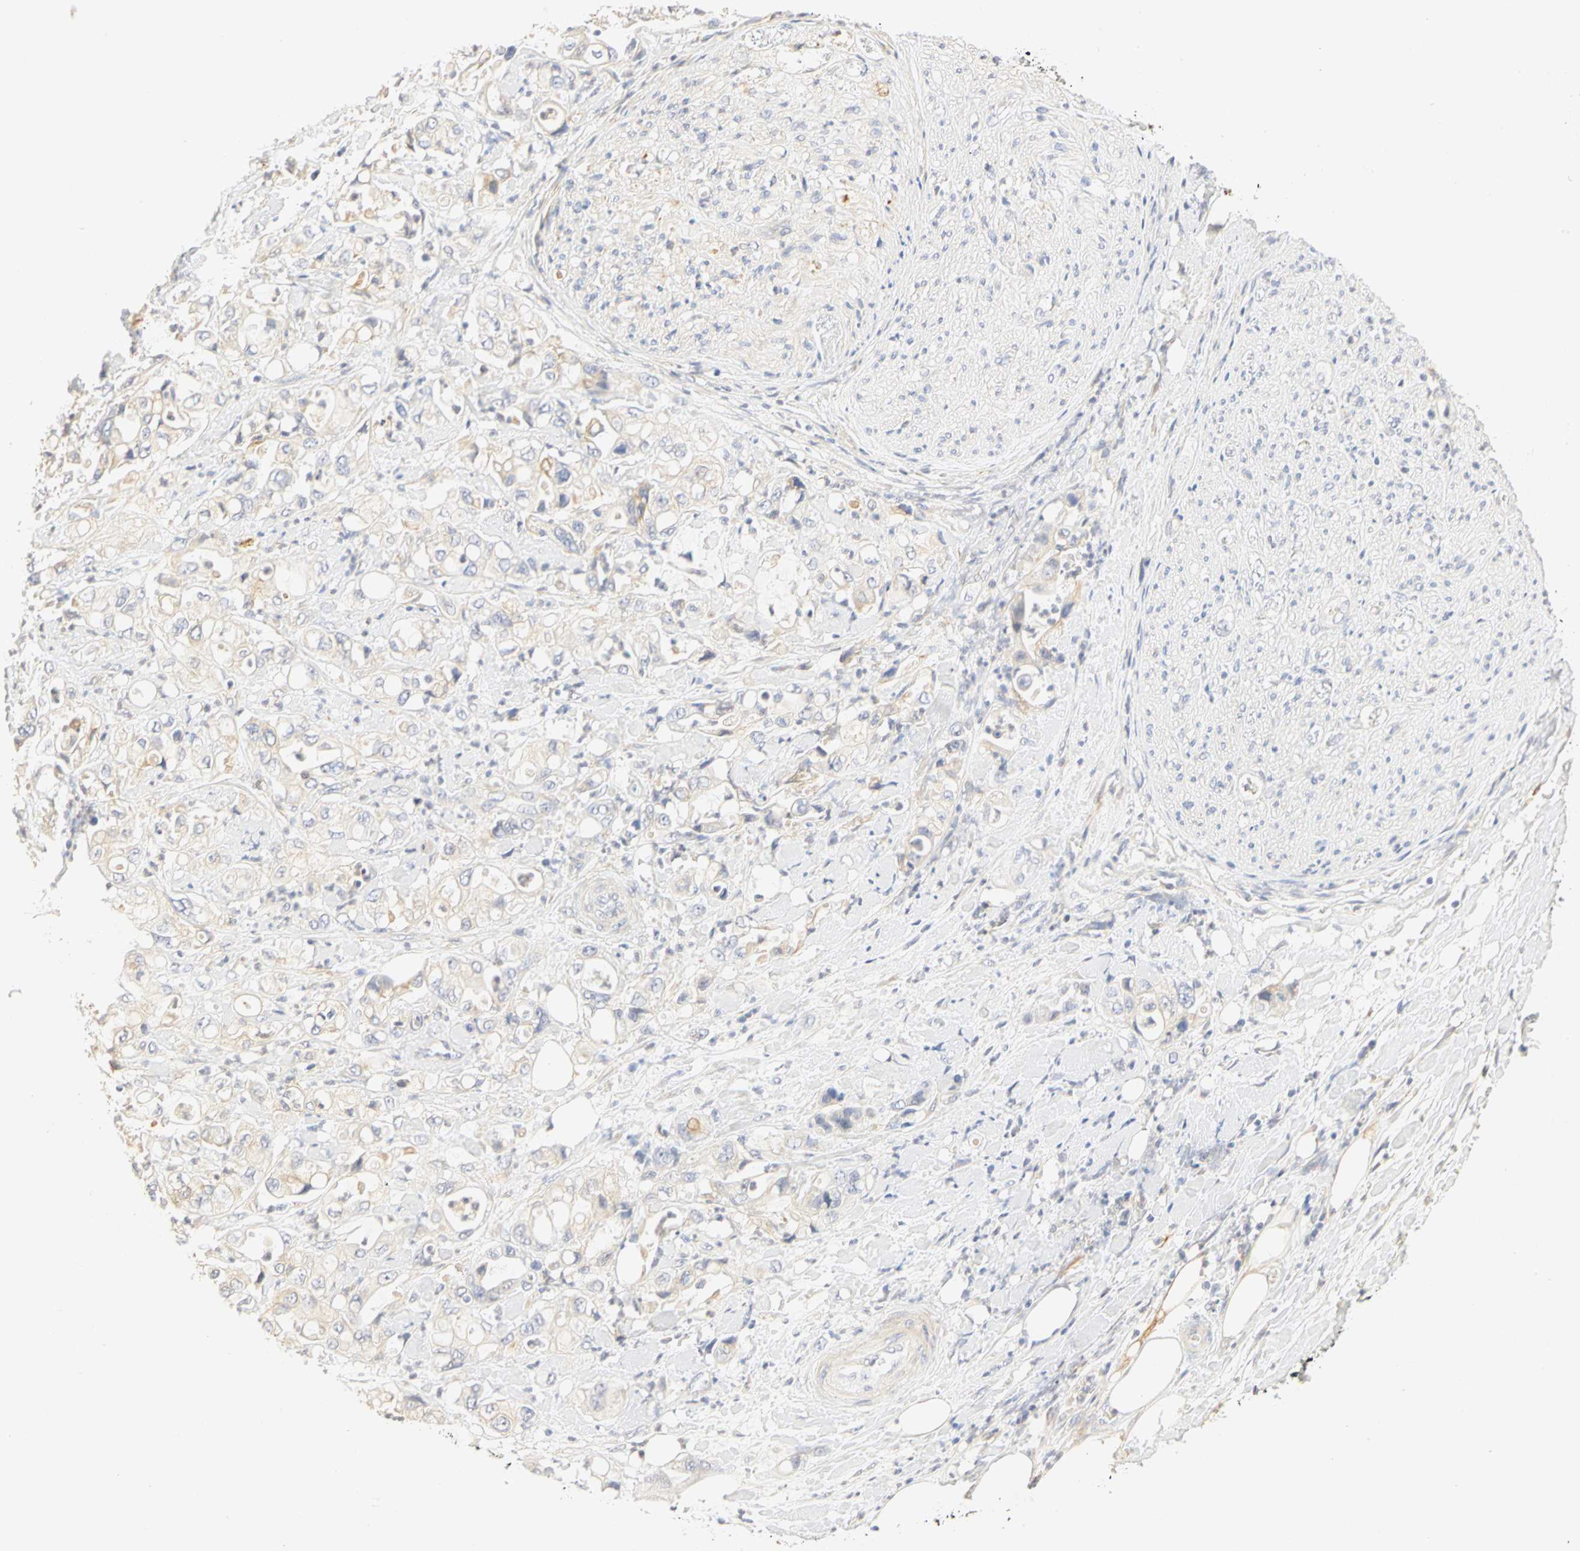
{"staining": {"intensity": "weak", "quantity": ">75%", "location": "cytoplasmic/membranous"}, "tissue": "pancreatic cancer", "cell_type": "Tumor cells", "image_type": "cancer", "snomed": [{"axis": "morphology", "description": "Adenocarcinoma, NOS"}, {"axis": "topography", "description": "Pancreas"}], "caption": "High-magnification brightfield microscopy of pancreatic cancer (adenocarcinoma) stained with DAB (brown) and counterstained with hematoxylin (blue). tumor cells exhibit weak cytoplasmic/membranous expression is appreciated in approximately>75% of cells. The protein of interest is stained brown, and the nuclei are stained in blue (DAB (3,3'-diaminobenzidine) IHC with brightfield microscopy, high magnification).", "gene": "GNRH2", "patient": {"sex": "male", "age": 70}}